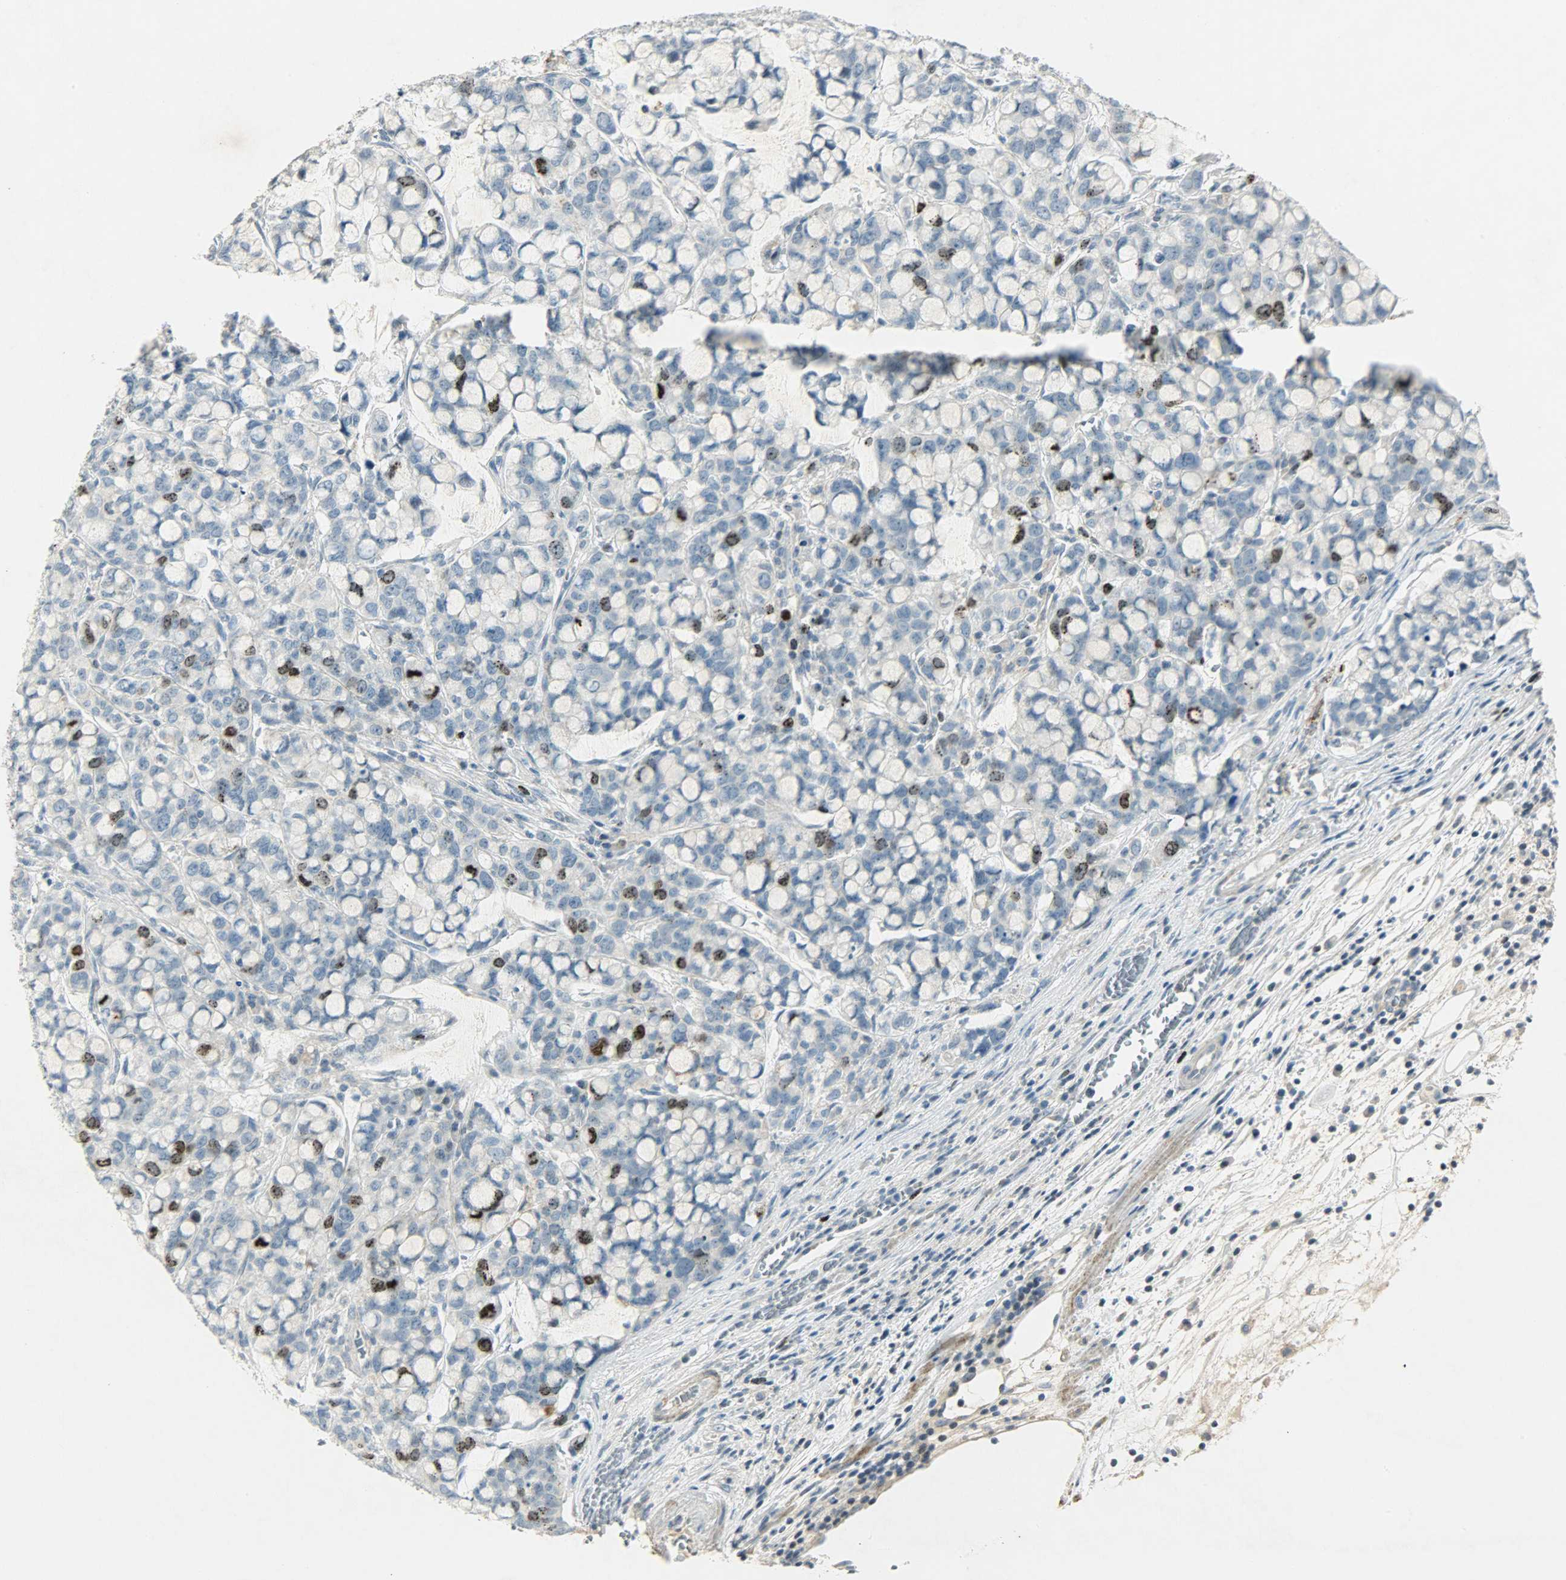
{"staining": {"intensity": "strong", "quantity": "25%-75%", "location": "nuclear"}, "tissue": "stomach cancer", "cell_type": "Tumor cells", "image_type": "cancer", "snomed": [{"axis": "morphology", "description": "Adenocarcinoma, NOS"}, {"axis": "topography", "description": "Stomach, lower"}], "caption": "Protein expression analysis of adenocarcinoma (stomach) displays strong nuclear expression in about 25%-75% of tumor cells.", "gene": "AURKB", "patient": {"sex": "male", "age": 84}}